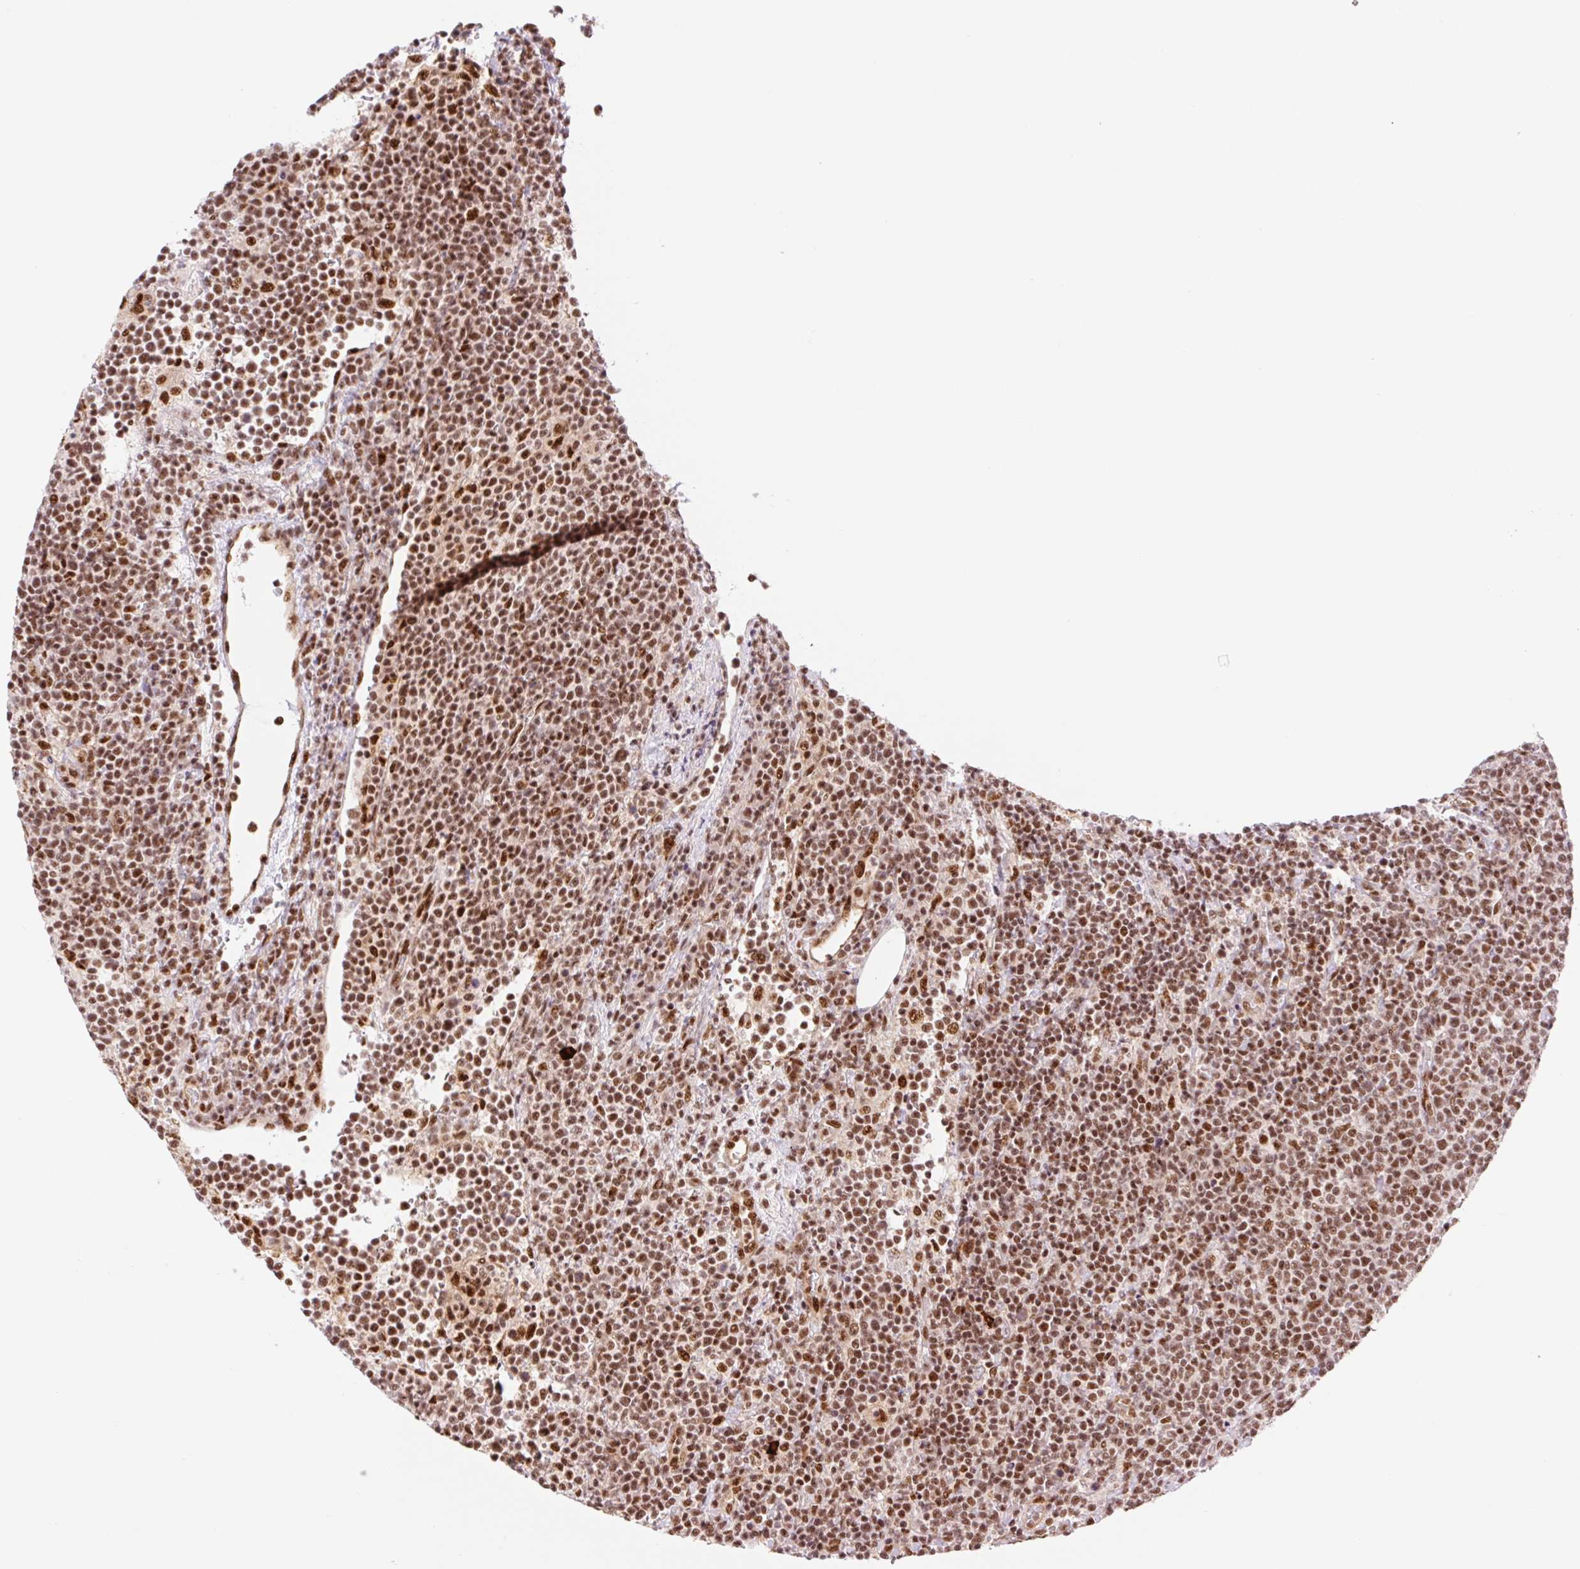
{"staining": {"intensity": "strong", "quantity": ">75%", "location": "nuclear"}, "tissue": "lymphoma", "cell_type": "Tumor cells", "image_type": "cancer", "snomed": [{"axis": "morphology", "description": "Malignant lymphoma, non-Hodgkin's type, High grade"}, {"axis": "topography", "description": "Lymph node"}], "caption": "The histopathology image reveals immunohistochemical staining of malignant lymphoma, non-Hodgkin's type (high-grade). There is strong nuclear positivity is appreciated in about >75% of tumor cells. The protein of interest is stained brown, and the nuclei are stained in blue (DAB (3,3'-diaminobenzidine) IHC with brightfield microscopy, high magnification).", "gene": "PRDM11", "patient": {"sex": "male", "age": 61}}